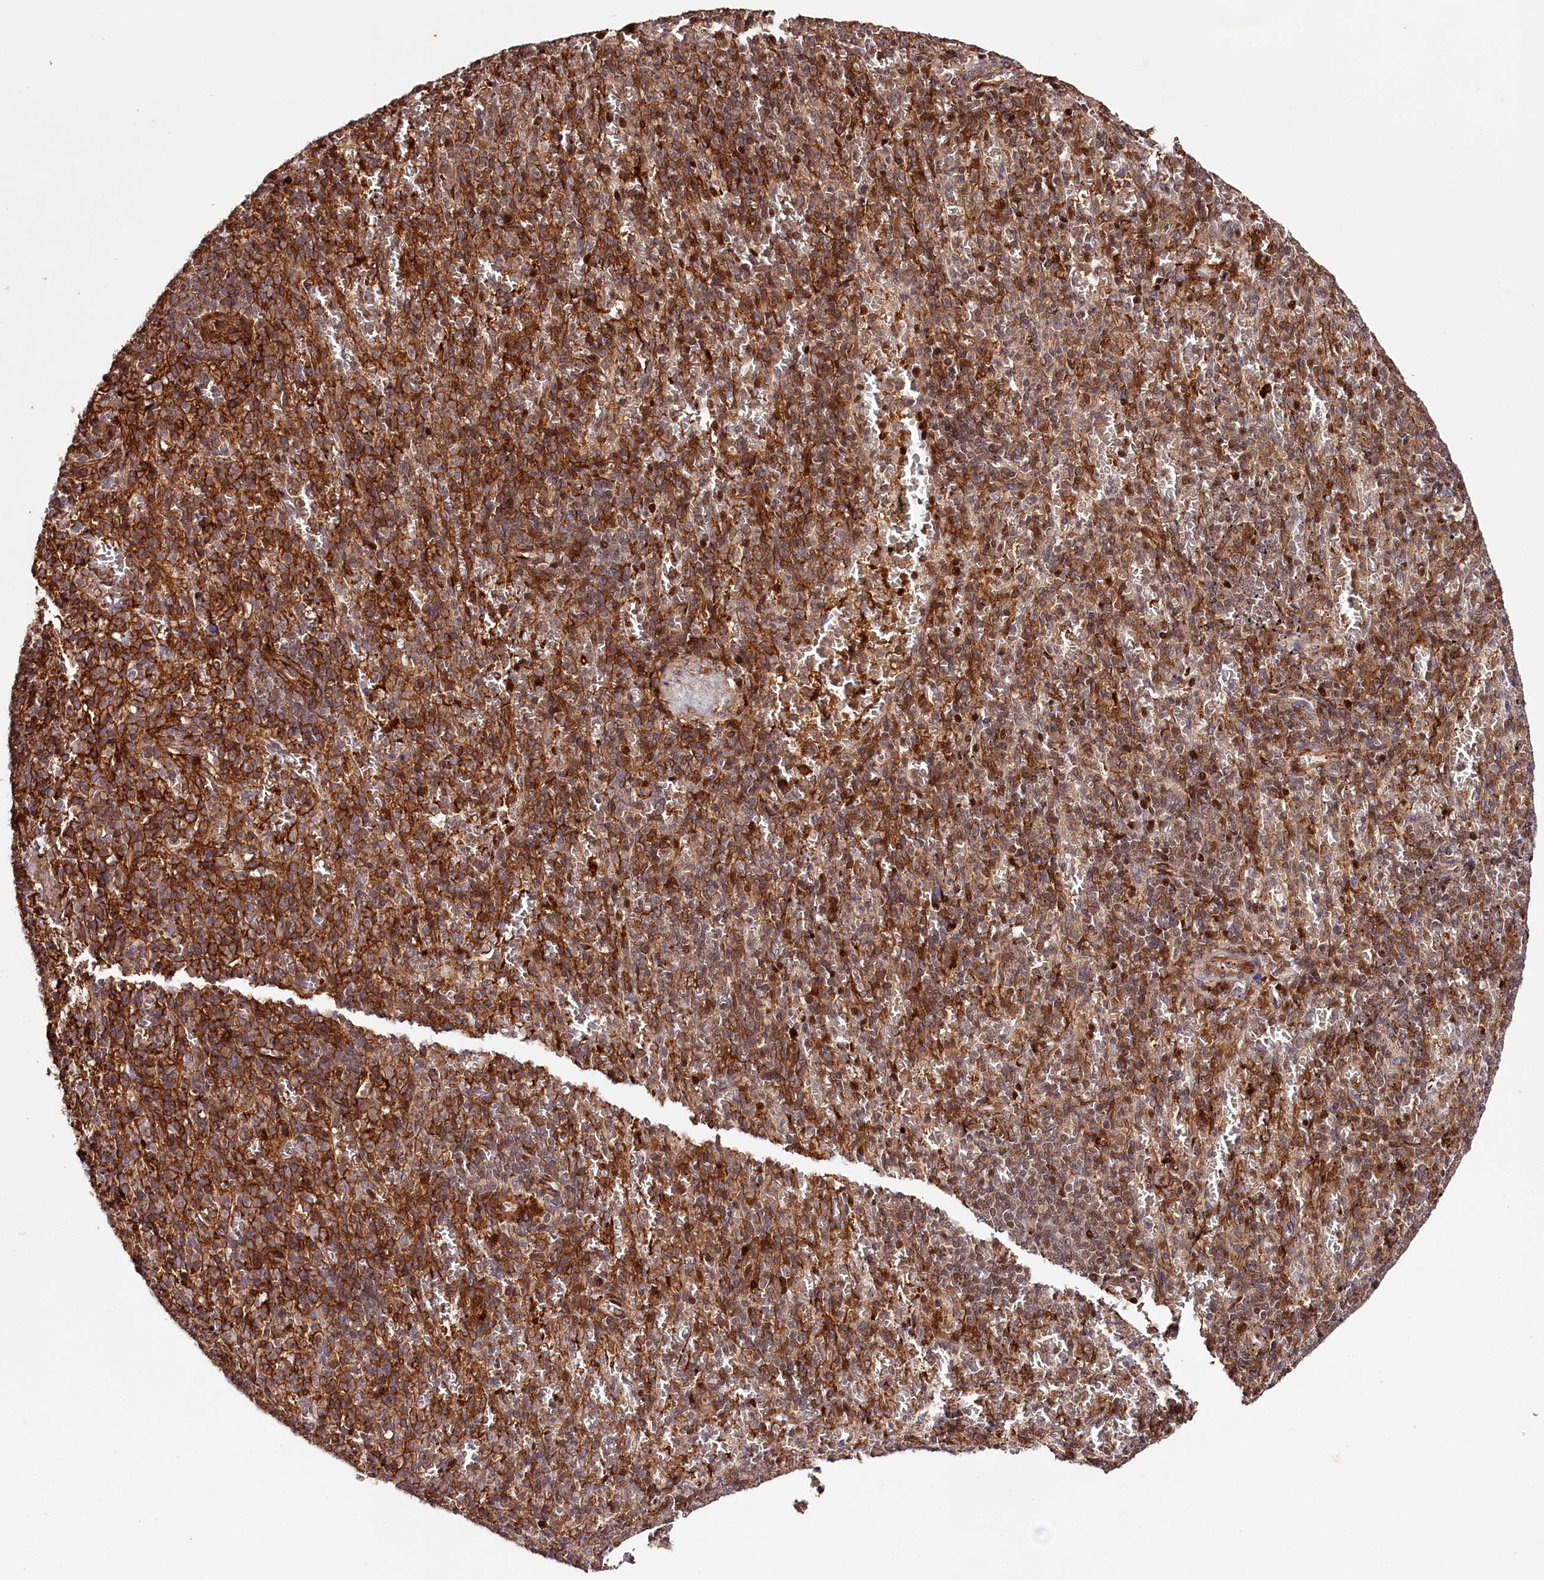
{"staining": {"intensity": "strong", "quantity": "25%-75%", "location": "cytoplasmic/membranous"}, "tissue": "spleen", "cell_type": "Cells in red pulp", "image_type": "normal", "snomed": [{"axis": "morphology", "description": "Normal tissue, NOS"}, {"axis": "topography", "description": "Spleen"}], "caption": "This histopathology image displays IHC staining of benign spleen, with high strong cytoplasmic/membranous staining in about 25%-75% of cells in red pulp.", "gene": "KIF14", "patient": {"sex": "female", "age": 74}}